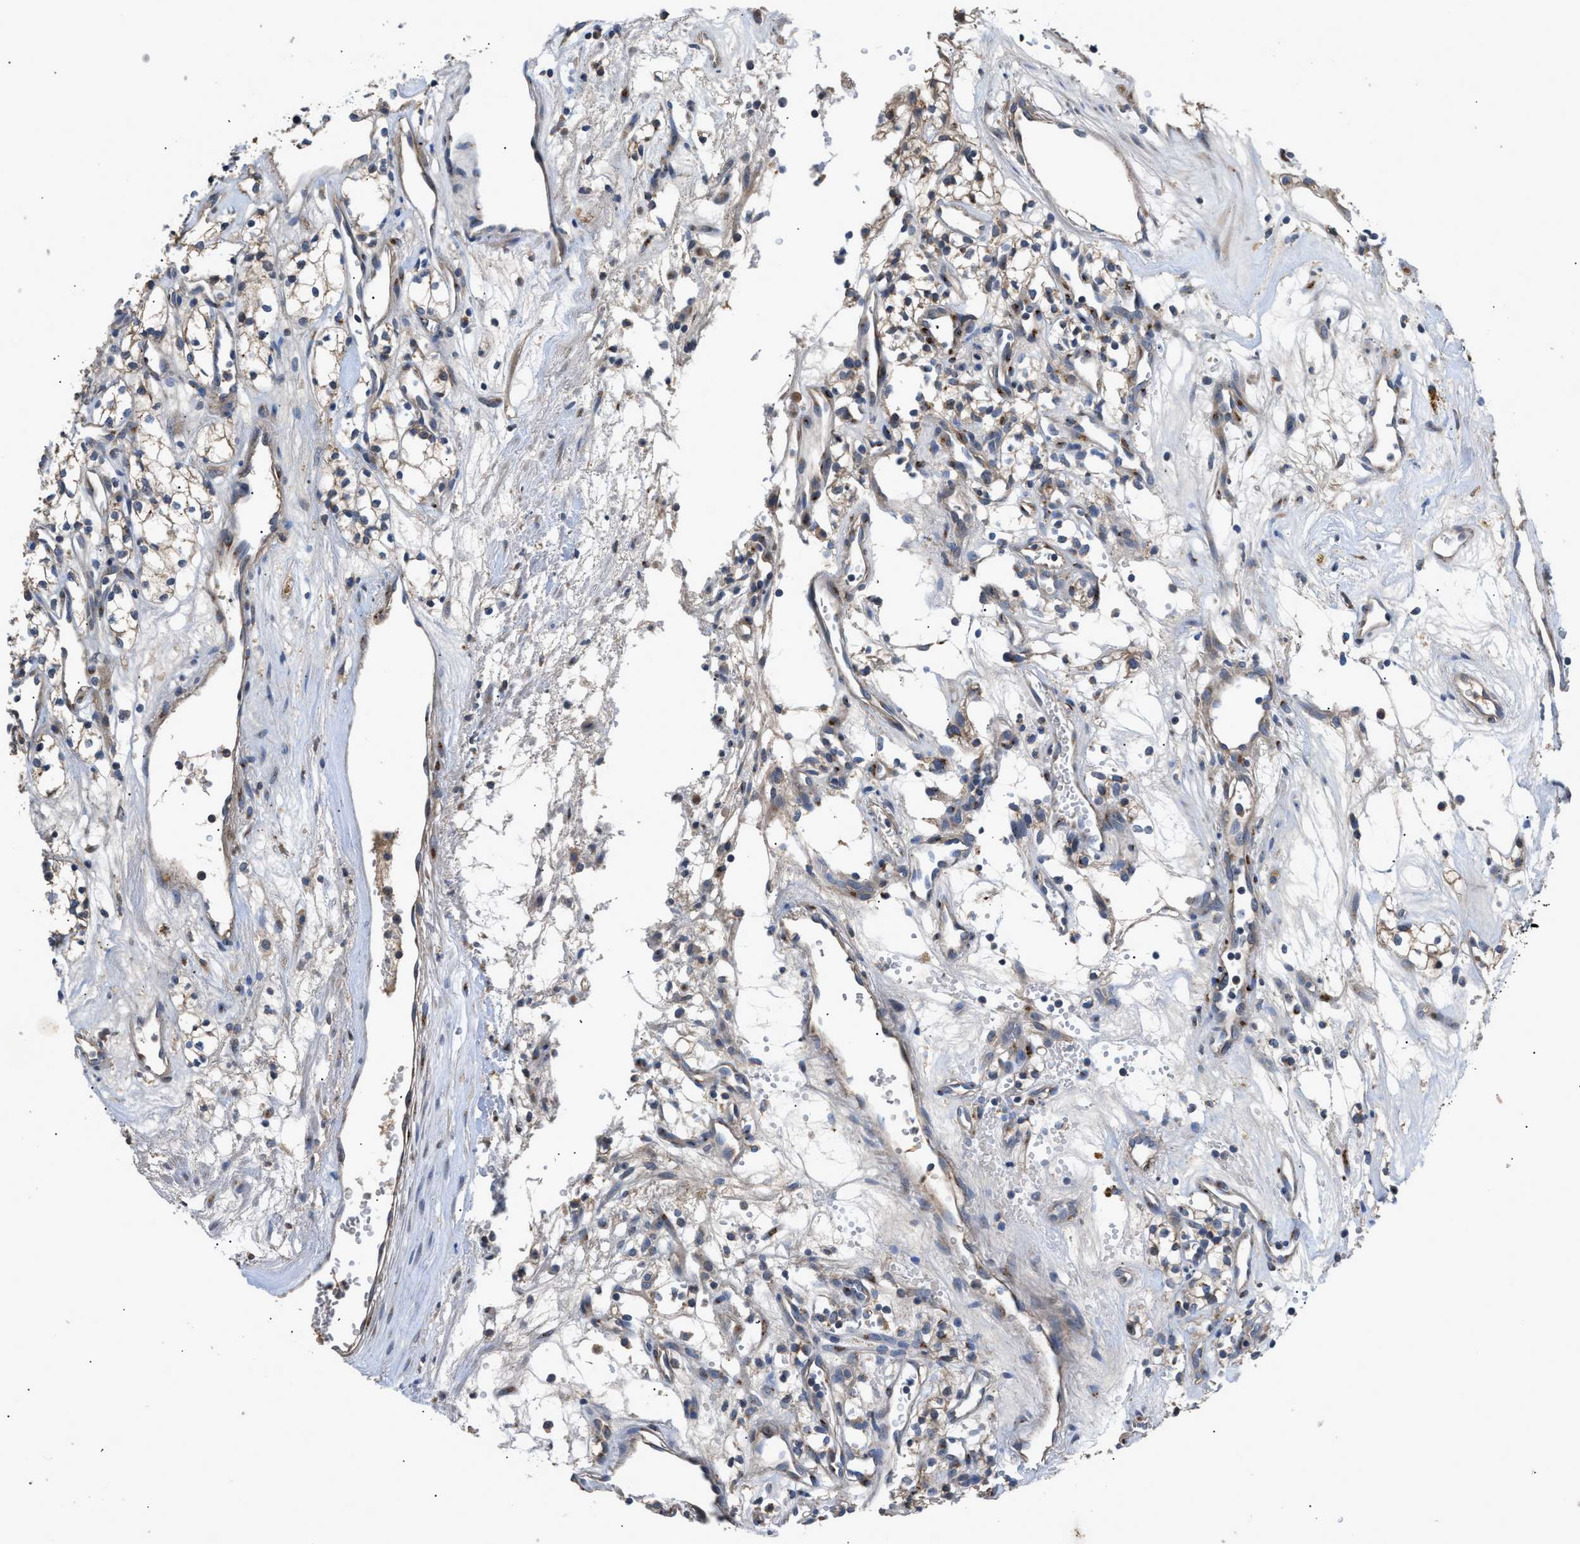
{"staining": {"intensity": "negative", "quantity": "none", "location": "none"}, "tissue": "renal cancer", "cell_type": "Tumor cells", "image_type": "cancer", "snomed": [{"axis": "morphology", "description": "Adenocarcinoma, NOS"}, {"axis": "topography", "description": "Kidney"}], "caption": "There is no significant positivity in tumor cells of renal cancer.", "gene": "SIK2", "patient": {"sex": "male", "age": 59}}